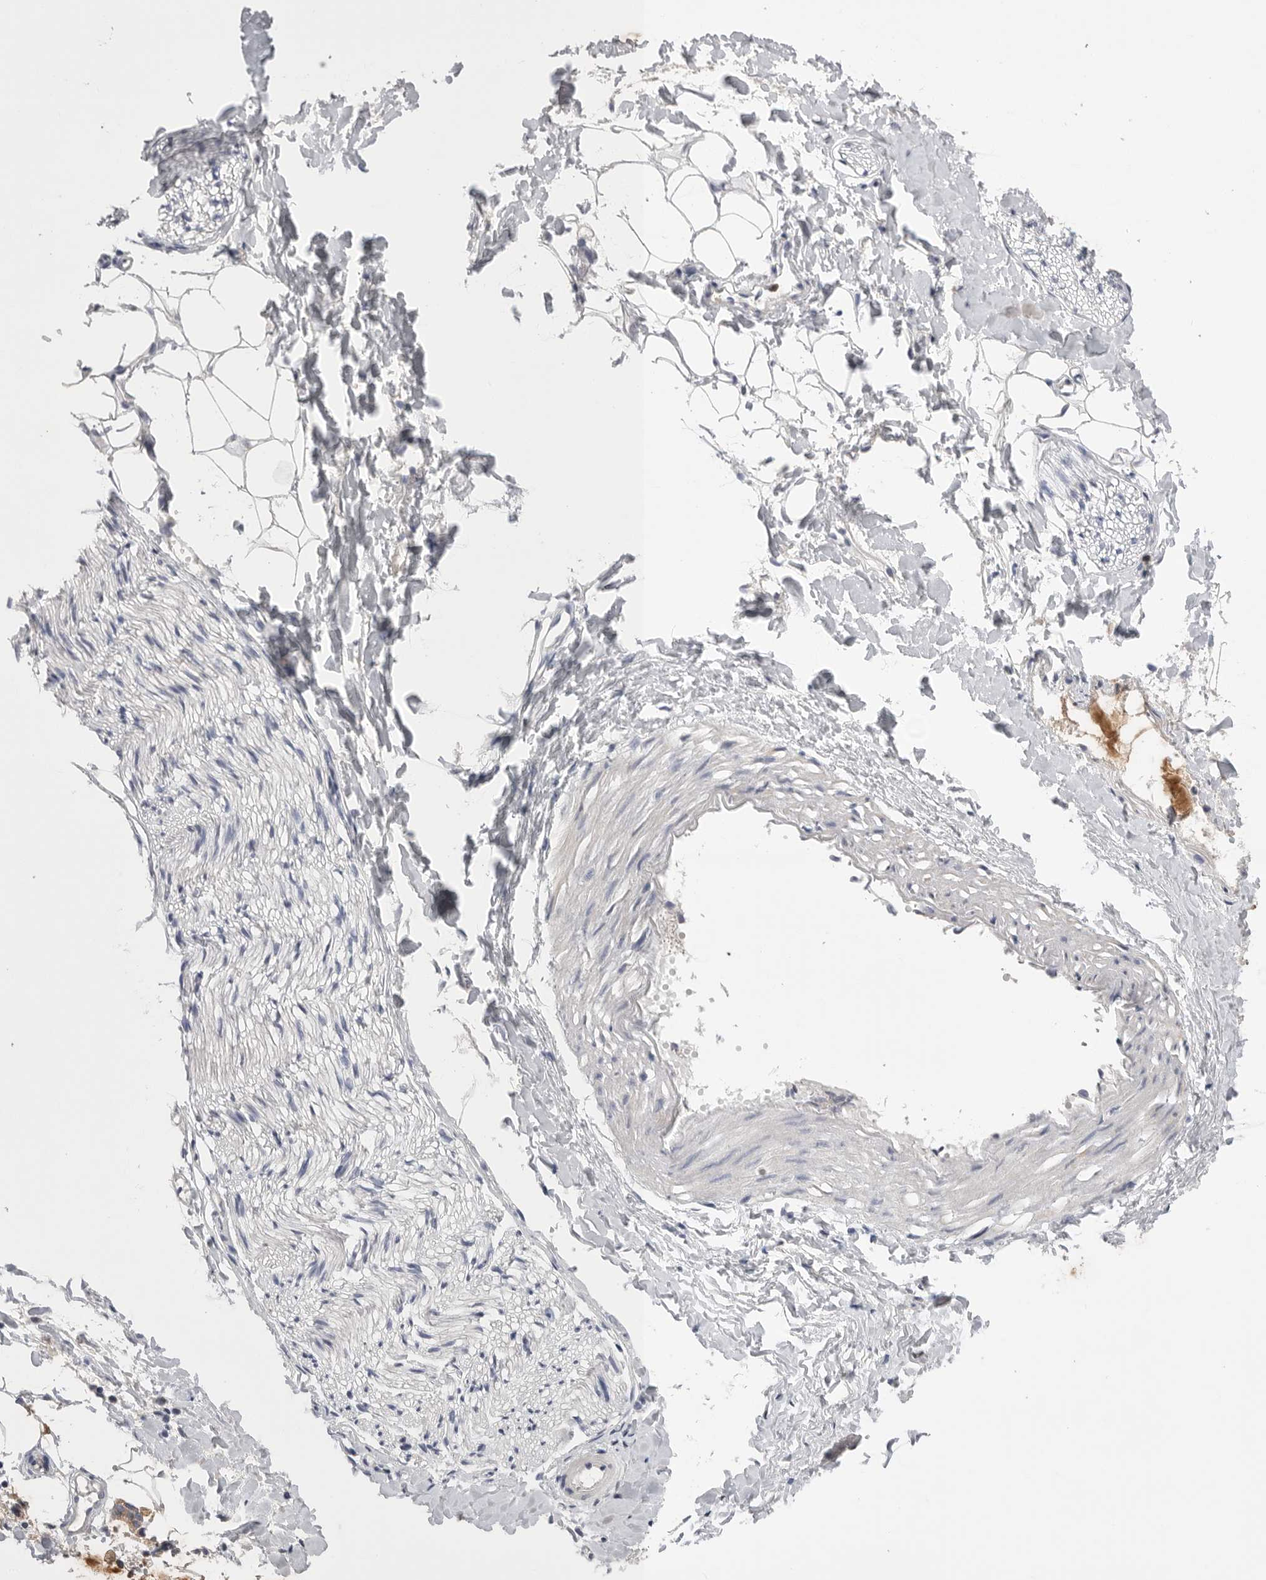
{"staining": {"intensity": "negative", "quantity": "none", "location": "none"}, "tissue": "adipose tissue", "cell_type": "Adipocytes", "image_type": "normal", "snomed": [{"axis": "morphology", "description": "Normal tissue, NOS"}, {"axis": "morphology", "description": "Adenocarcinoma, NOS"}, {"axis": "topography", "description": "Smooth muscle"}, {"axis": "topography", "description": "Colon"}], "caption": "Immunohistochemistry histopathology image of unremarkable adipose tissue: adipose tissue stained with DAB displays no significant protein positivity in adipocytes.", "gene": "CCDC126", "patient": {"sex": "male", "age": 14}}